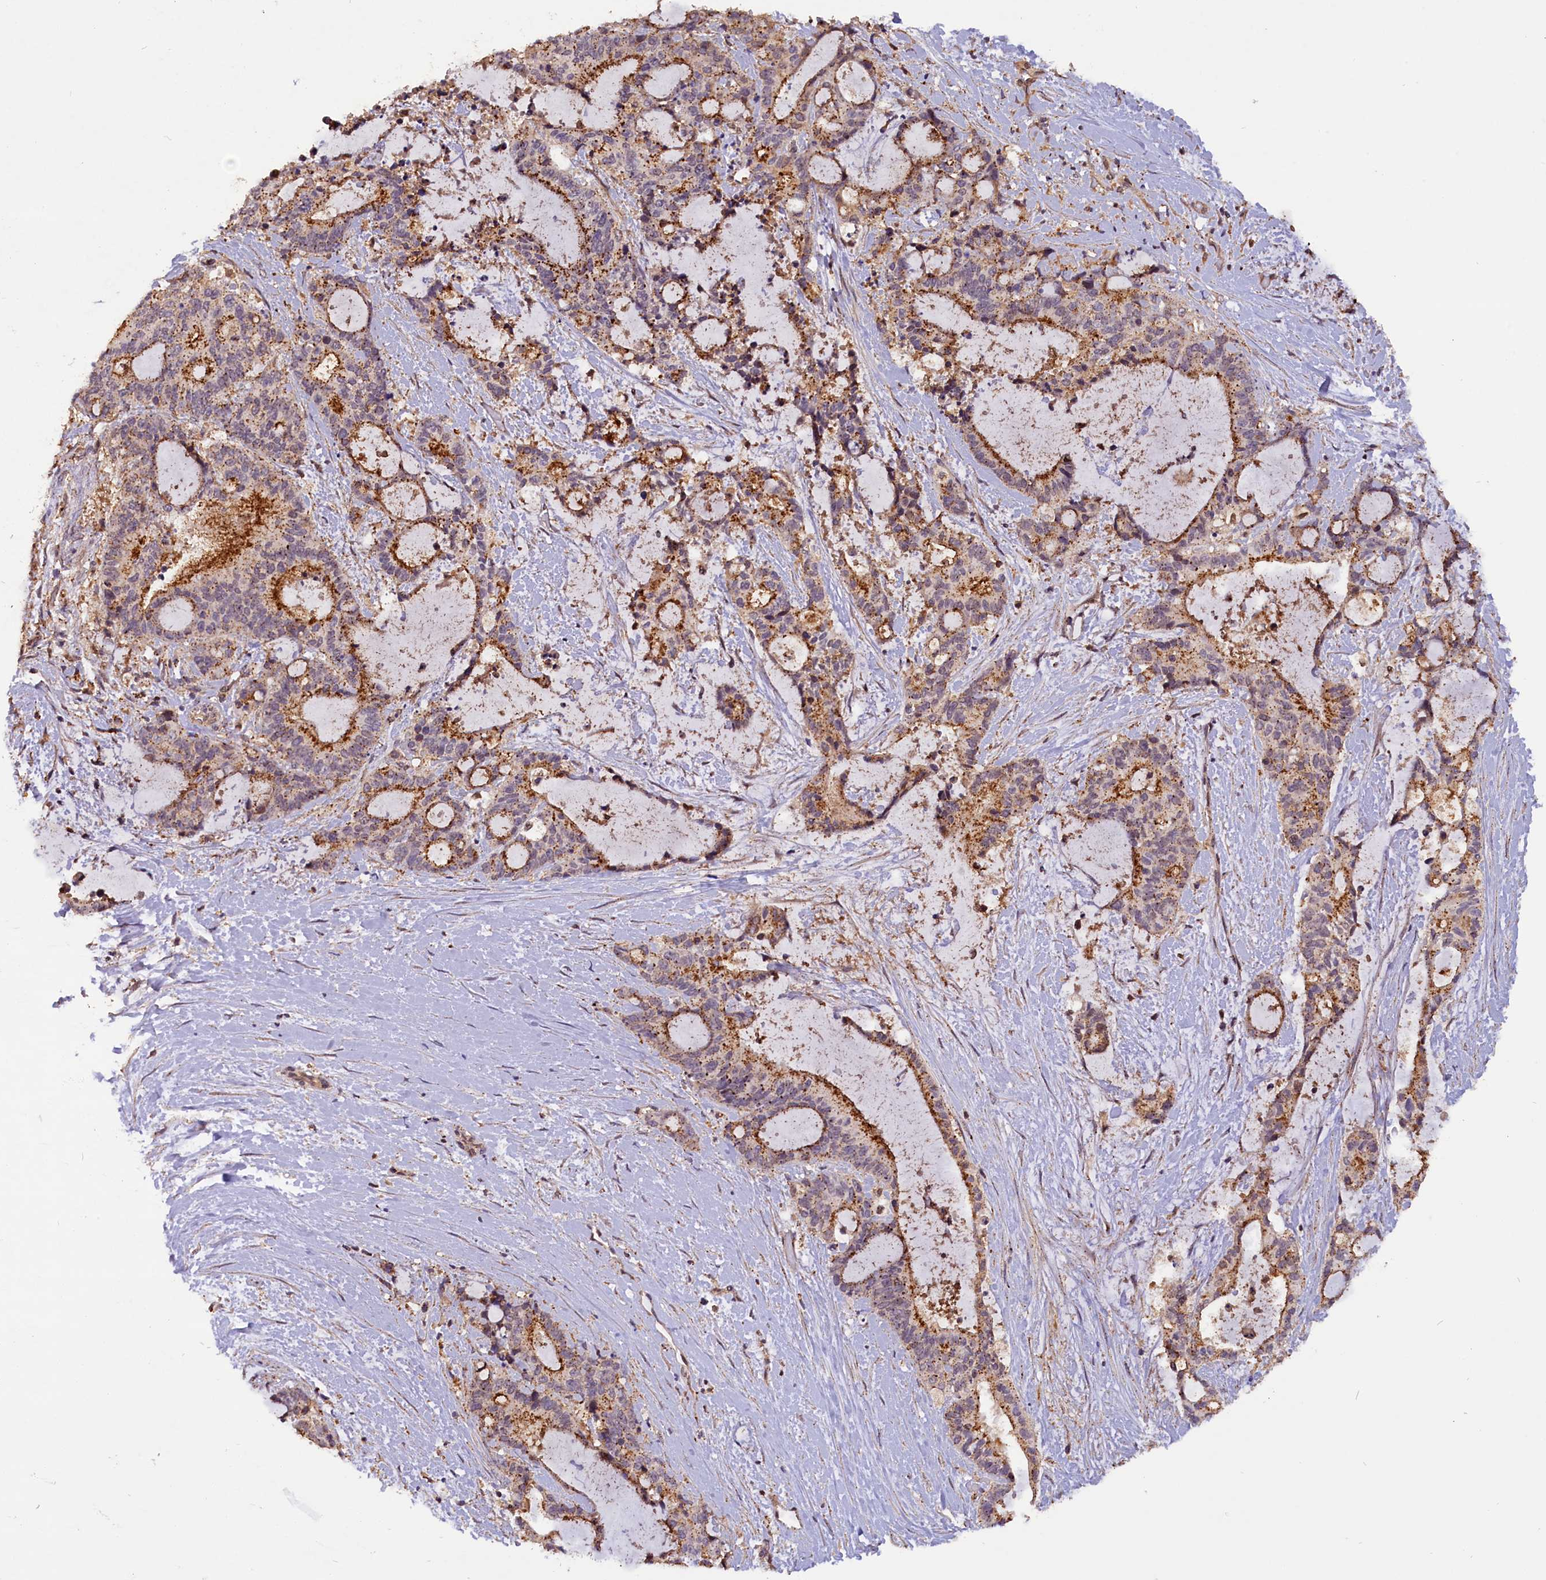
{"staining": {"intensity": "strong", "quantity": ">75%", "location": "cytoplasmic/membranous"}, "tissue": "liver cancer", "cell_type": "Tumor cells", "image_type": "cancer", "snomed": [{"axis": "morphology", "description": "Normal tissue, NOS"}, {"axis": "morphology", "description": "Cholangiocarcinoma"}, {"axis": "topography", "description": "Liver"}, {"axis": "topography", "description": "Peripheral nerve tissue"}], "caption": "IHC of human cholangiocarcinoma (liver) exhibits high levels of strong cytoplasmic/membranous expression in about >75% of tumor cells.", "gene": "IST1", "patient": {"sex": "female", "age": 73}}